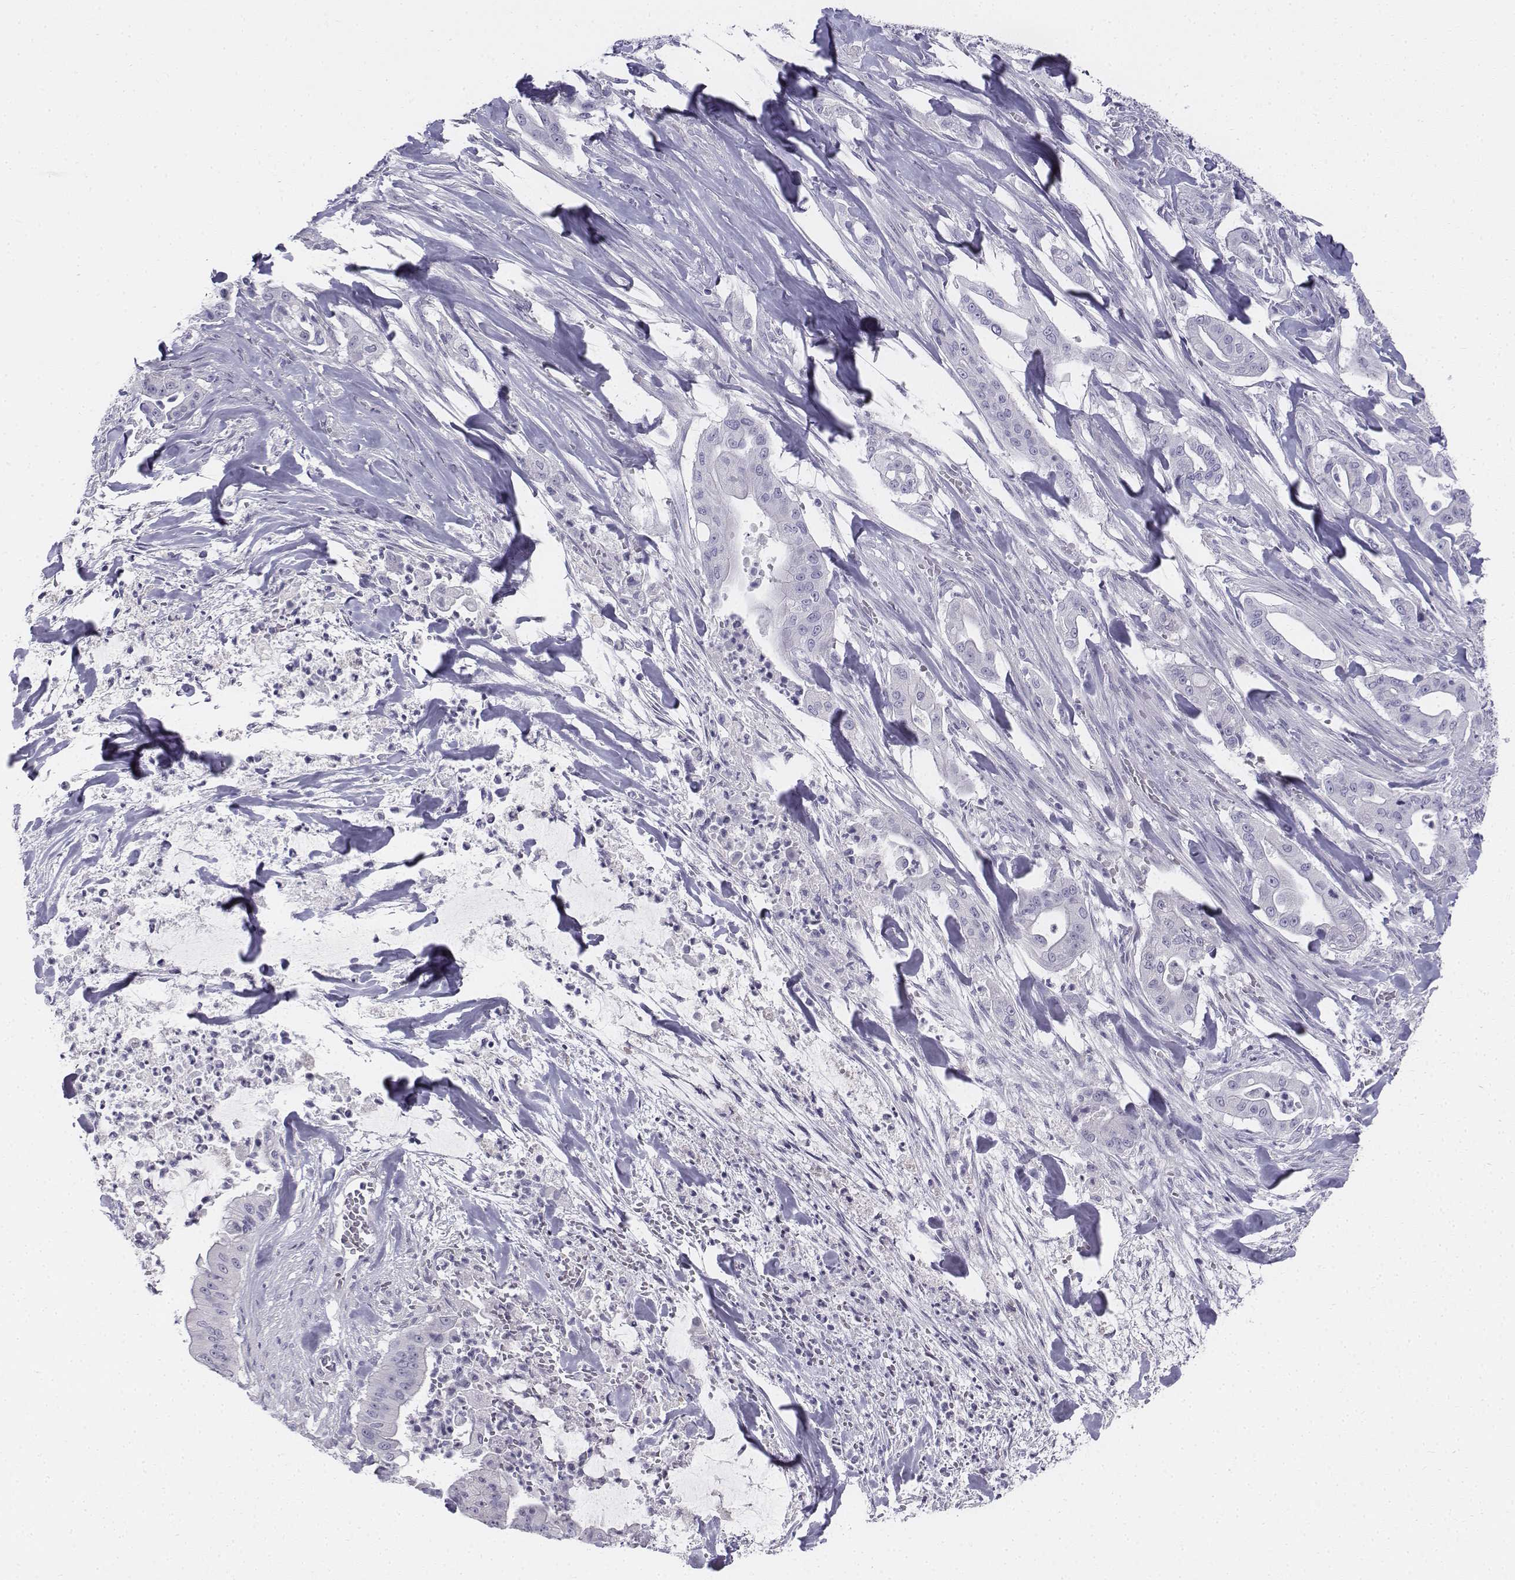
{"staining": {"intensity": "negative", "quantity": "none", "location": "none"}, "tissue": "pancreatic cancer", "cell_type": "Tumor cells", "image_type": "cancer", "snomed": [{"axis": "morphology", "description": "Normal tissue, NOS"}, {"axis": "morphology", "description": "Inflammation, NOS"}, {"axis": "morphology", "description": "Adenocarcinoma, NOS"}, {"axis": "topography", "description": "Pancreas"}], "caption": "IHC micrograph of human pancreatic cancer (adenocarcinoma) stained for a protein (brown), which shows no expression in tumor cells. (DAB IHC visualized using brightfield microscopy, high magnification).", "gene": "TH", "patient": {"sex": "male", "age": 57}}